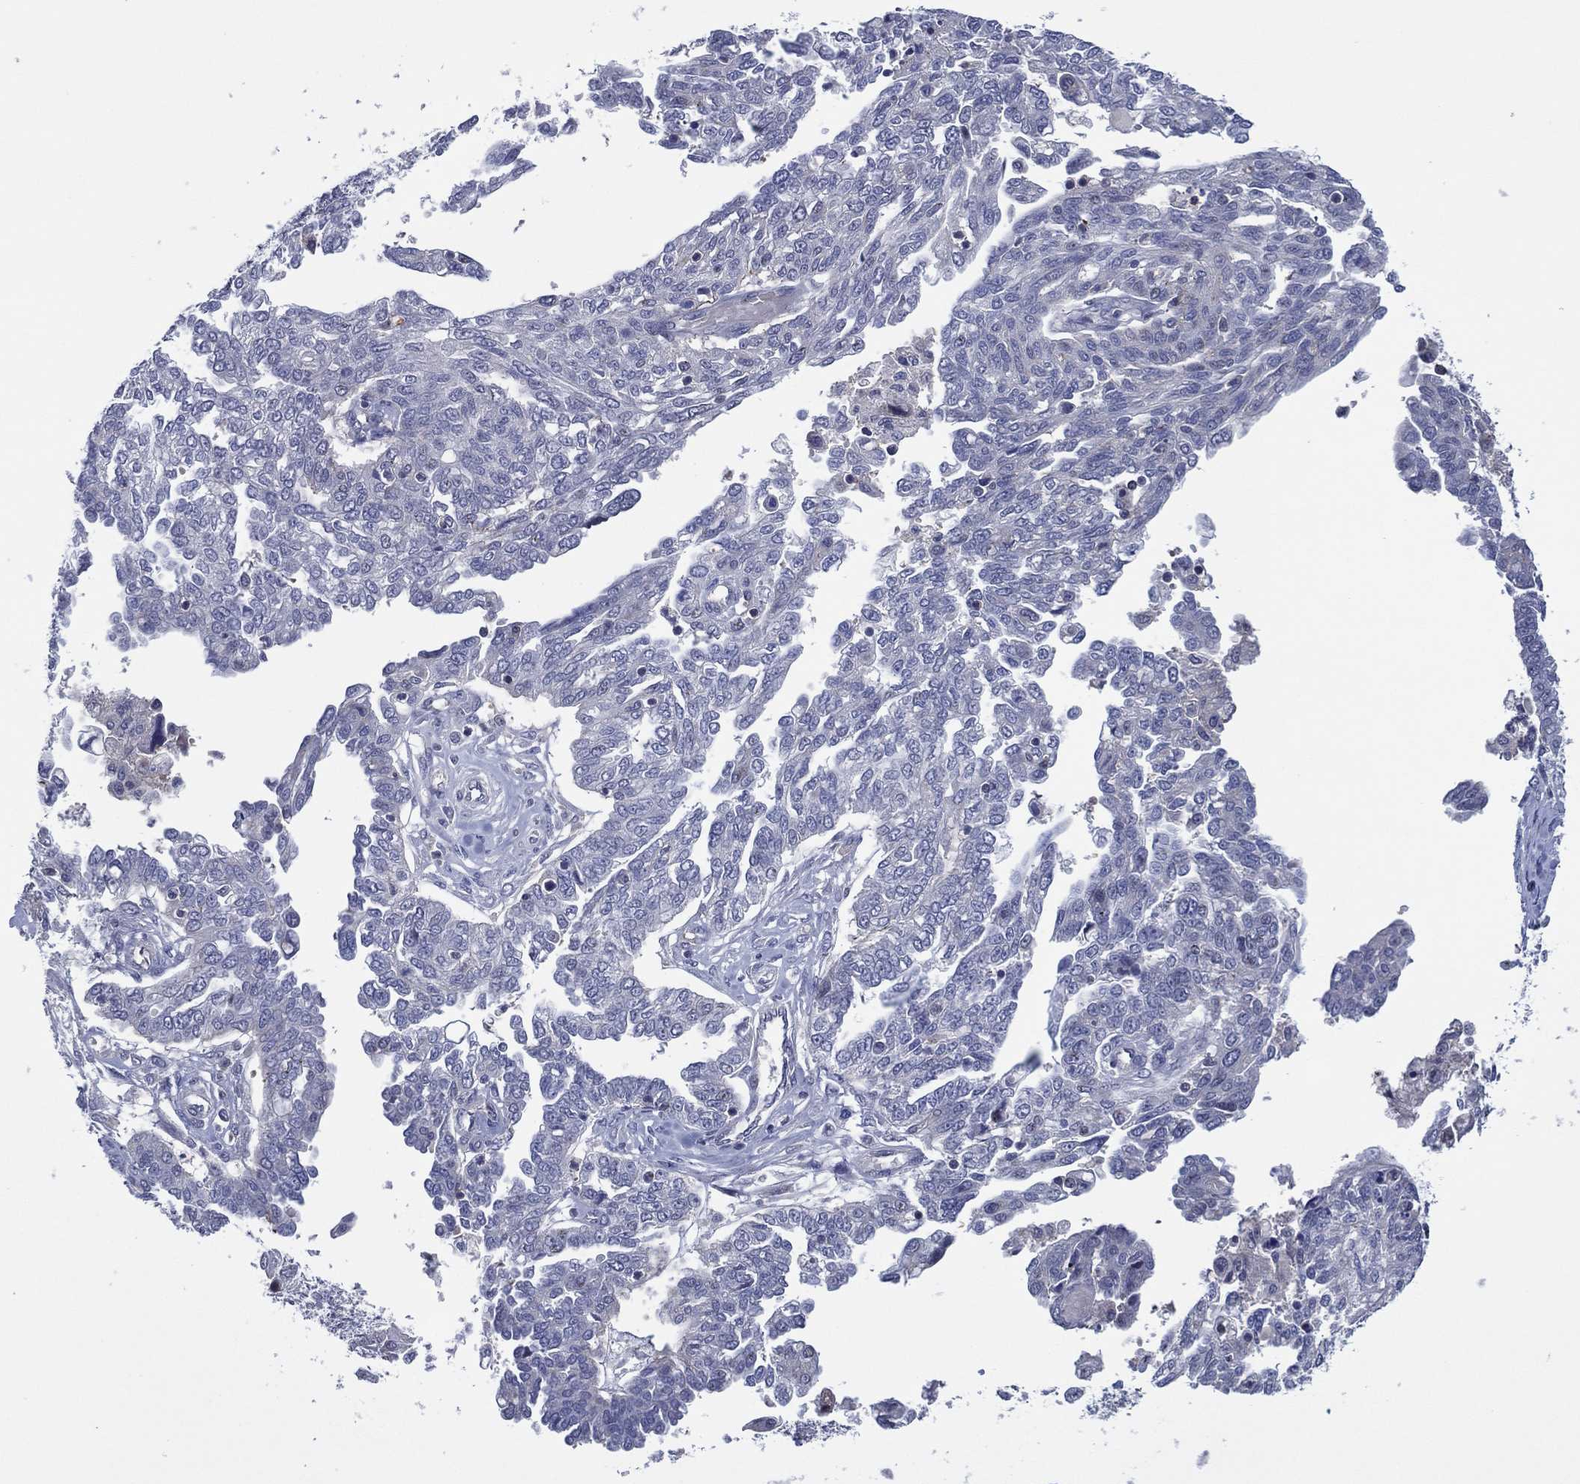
{"staining": {"intensity": "negative", "quantity": "none", "location": "none"}, "tissue": "ovarian cancer", "cell_type": "Tumor cells", "image_type": "cancer", "snomed": [{"axis": "morphology", "description": "Cystadenocarcinoma, serous, NOS"}, {"axis": "topography", "description": "Ovary"}], "caption": "Ovarian cancer (serous cystadenocarcinoma) stained for a protein using IHC demonstrates no expression tumor cells.", "gene": "TRIM31", "patient": {"sex": "female", "age": 67}}